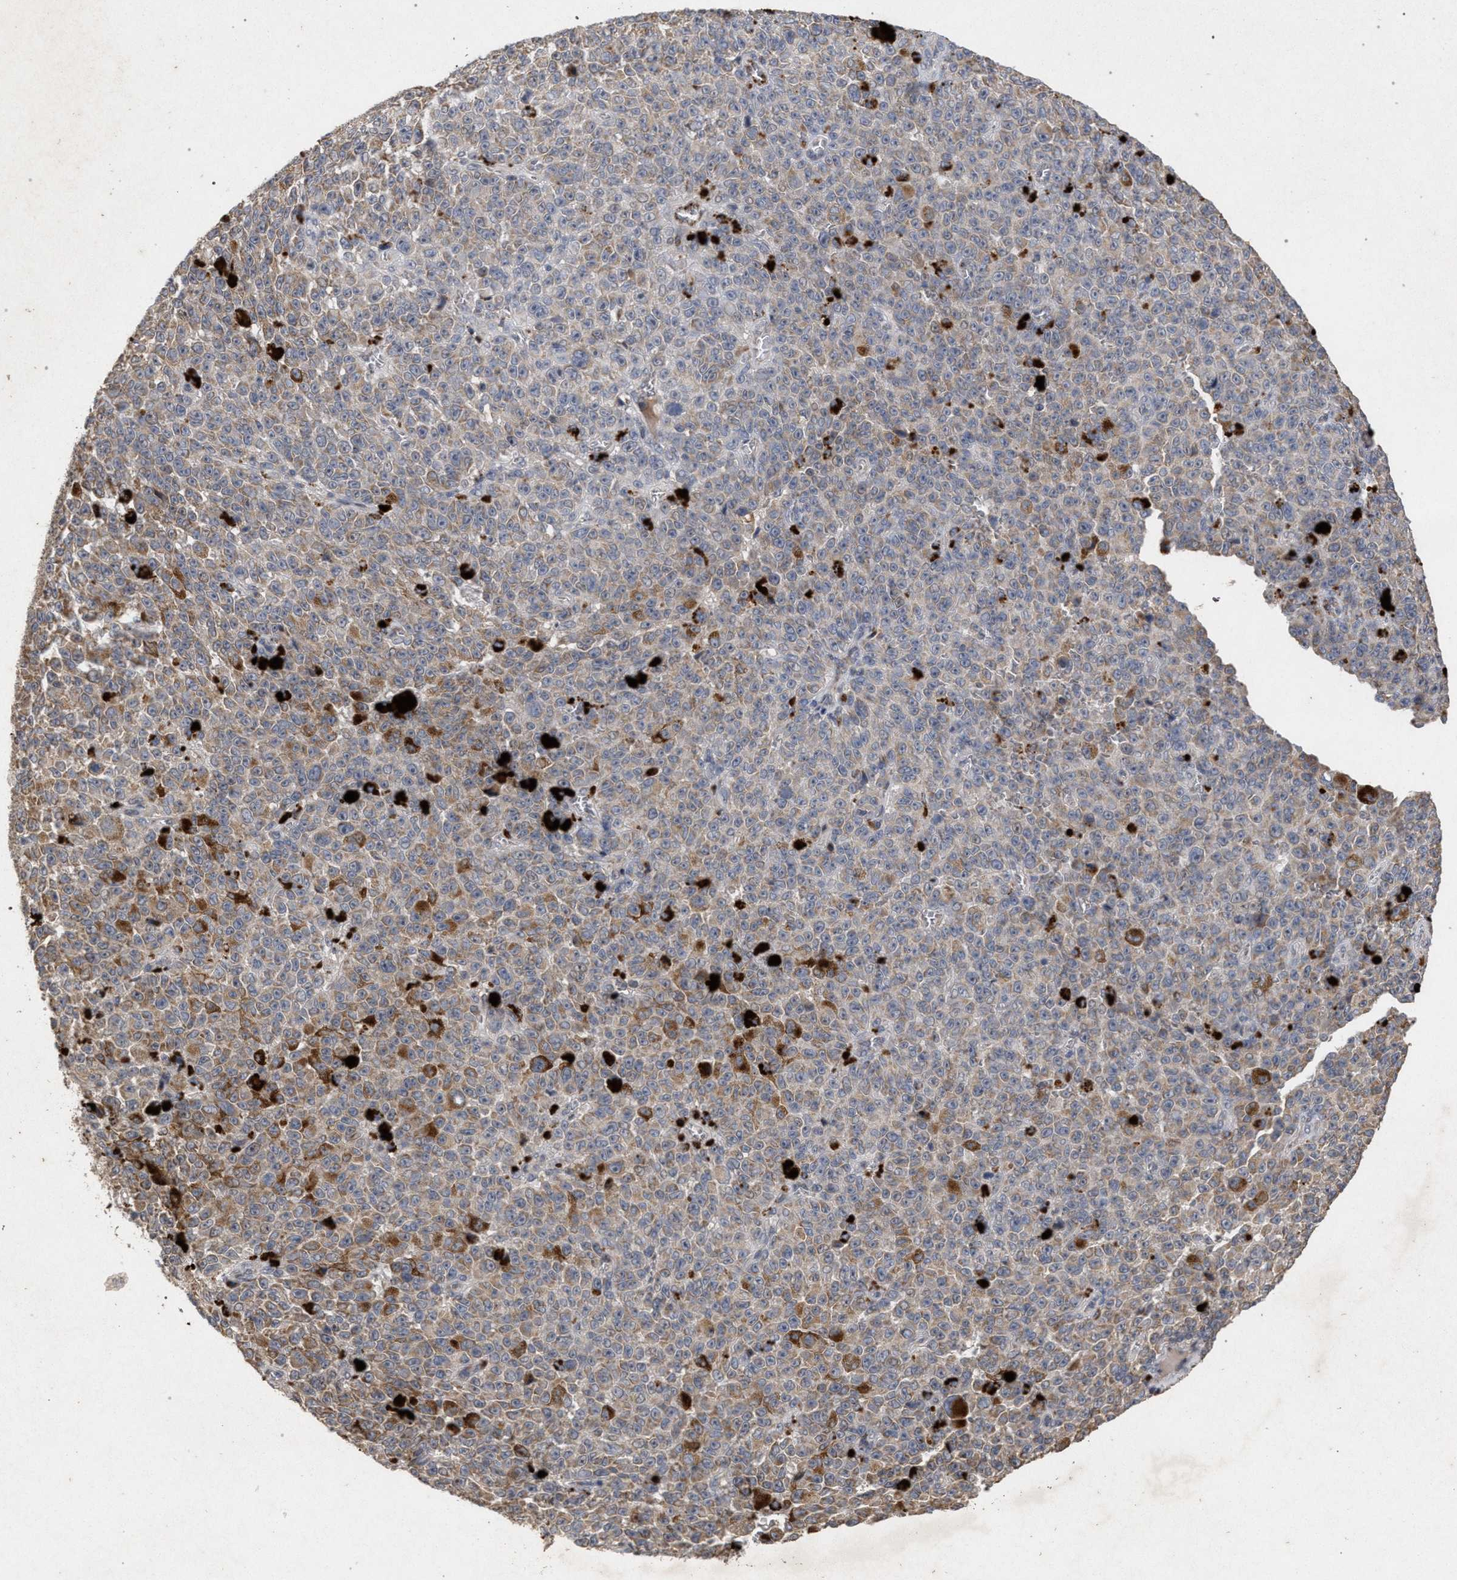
{"staining": {"intensity": "moderate", "quantity": "<25%", "location": "cytoplasmic/membranous"}, "tissue": "melanoma", "cell_type": "Tumor cells", "image_type": "cancer", "snomed": [{"axis": "morphology", "description": "Malignant melanoma, NOS"}, {"axis": "topography", "description": "Skin"}], "caption": "Malignant melanoma stained with a brown dye demonstrates moderate cytoplasmic/membranous positive staining in about <25% of tumor cells.", "gene": "PKD2L1", "patient": {"sex": "female", "age": 82}}